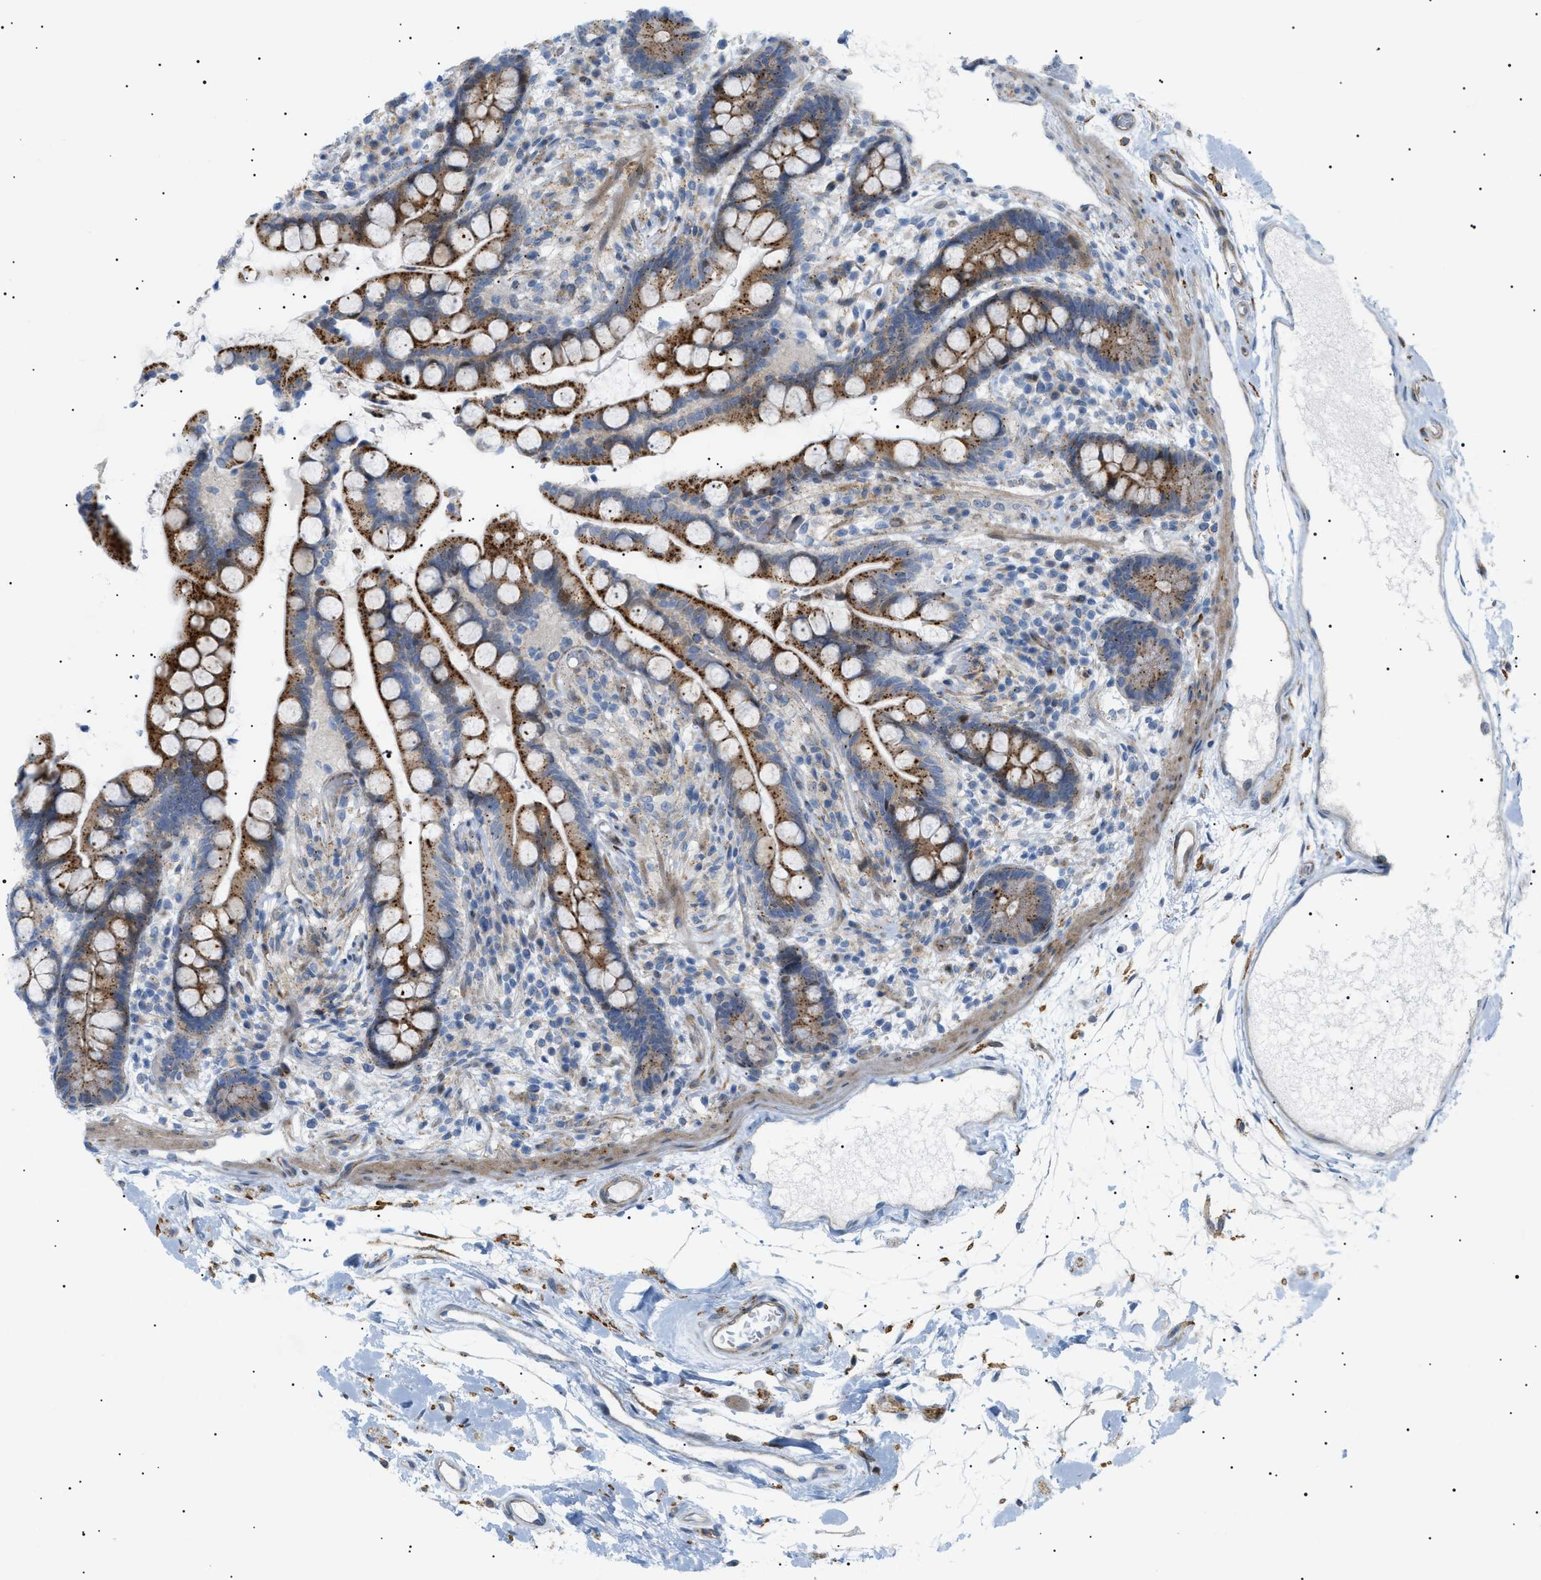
{"staining": {"intensity": "weak", "quantity": ">75%", "location": "cytoplasmic/membranous"}, "tissue": "colon", "cell_type": "Endothelial cells", "image_type": "normal", "snomed": [{"axis": "morphology", "description": "Normal tissue, NOS"}, {"axis": "topography", "description": "Colon"}], "caption": "A low amount of weak cytoplasmic/membranous expression is appreciated in approximately >75% of endothelial cells in unremarkable colon.", "gene": "SFXN5", "patient": {"sex": "male", "age": 73}}